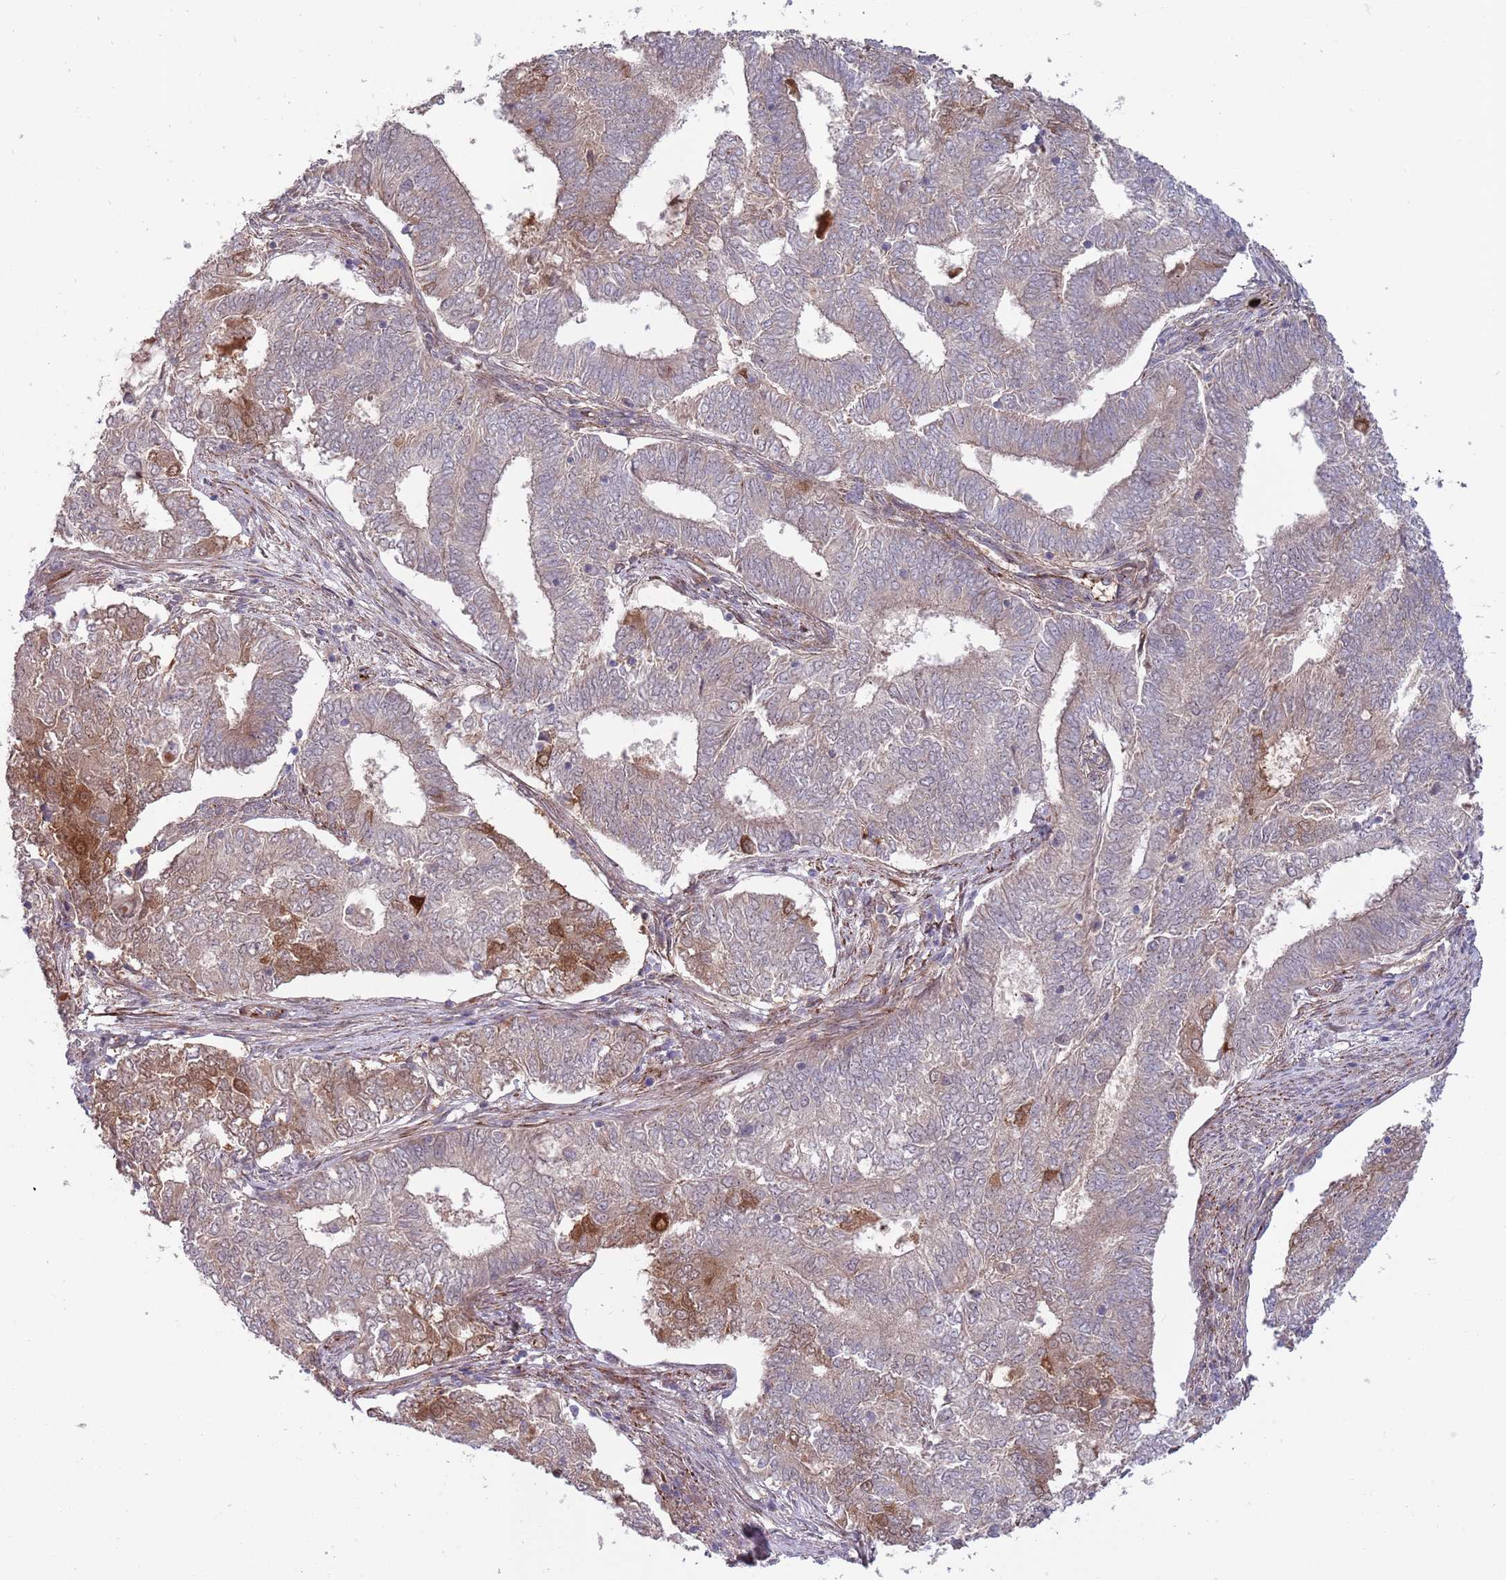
{"staining": {"intensity": "weak", "quantity": "25%-75%", "location": "cytoplasmic/membranous"}, "tissue": "endometrial cancer", "cell_type": "Tumor cells", "image_type": "cancer", "snomed": [{"axis": "morphology", "description": "Adenocarcinoma, NOS"}, {"axis": "topography", "description": "Endometrium"}], "caption": "The histopathology image shows staining of adenocarcinoma (endometrial), revealing weak cytoplasmic/membranous protein positivity (brown color) within tumor cells.", "gene": "NT5DC4", "patient": {"sex": "female", "age": 62}}